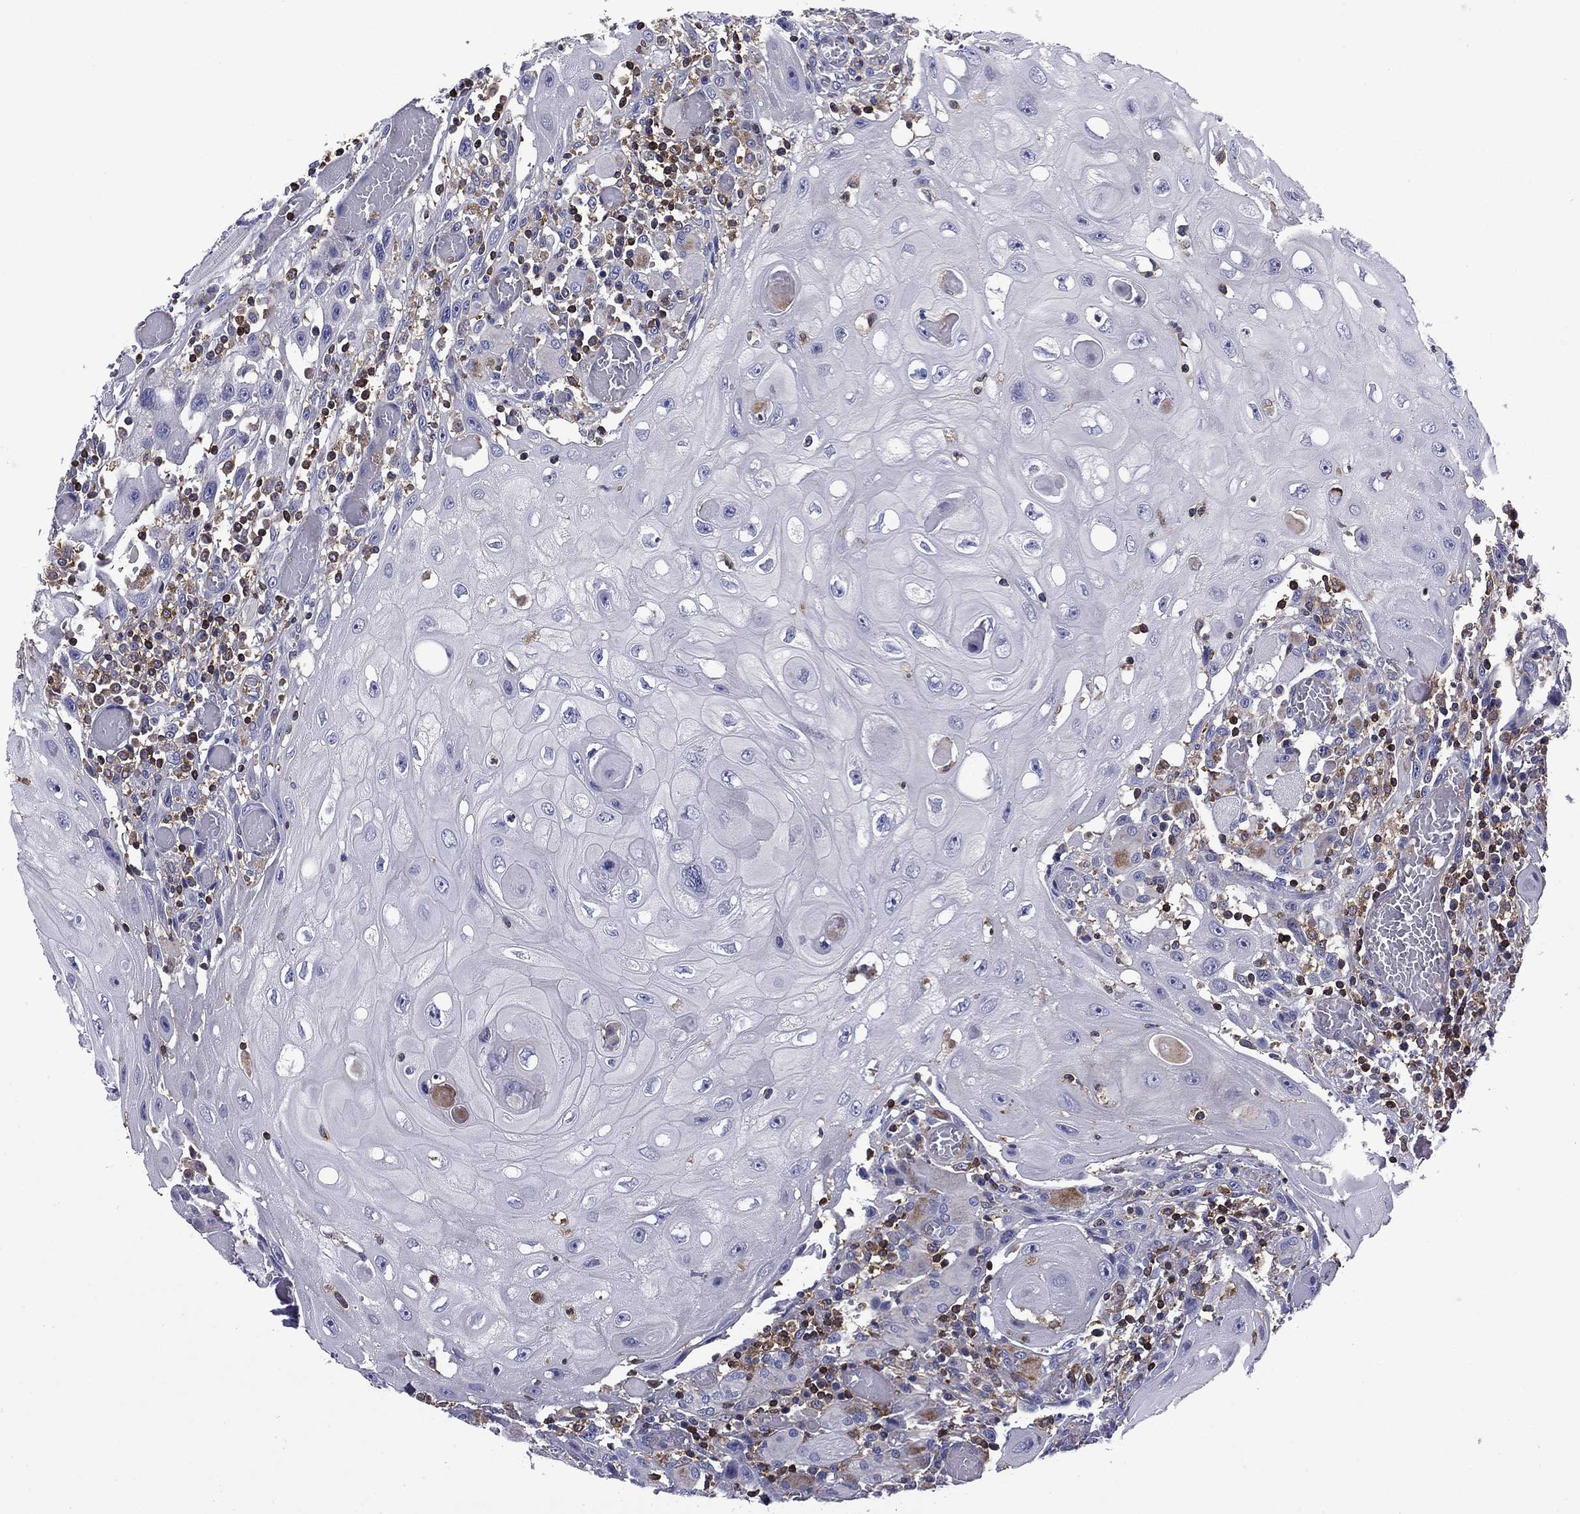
{"staining": {"intensity": "negative", "quantity": "none", "location": "none"}, "tissue": "head and neck cancer", "cell_type": "Tumor cells", "image_type": "cancer", "snomed": [{"axis": "morphology", "description": "Normal tissue, NOS"}, {"axis": "morphology", "description": "Squamous cell carcinoma, NOS"}, {"axis": "topography", "description": "Oral tissue"}, {"axis": "topography", "description": "Head-Neck"}], "caption": "IHC of human head and neck squamous cell carcinoma exhibits no staining in tumor cells.", "gene": "ARHGAP45", "patient": {"sex": "male", "age": 71}}